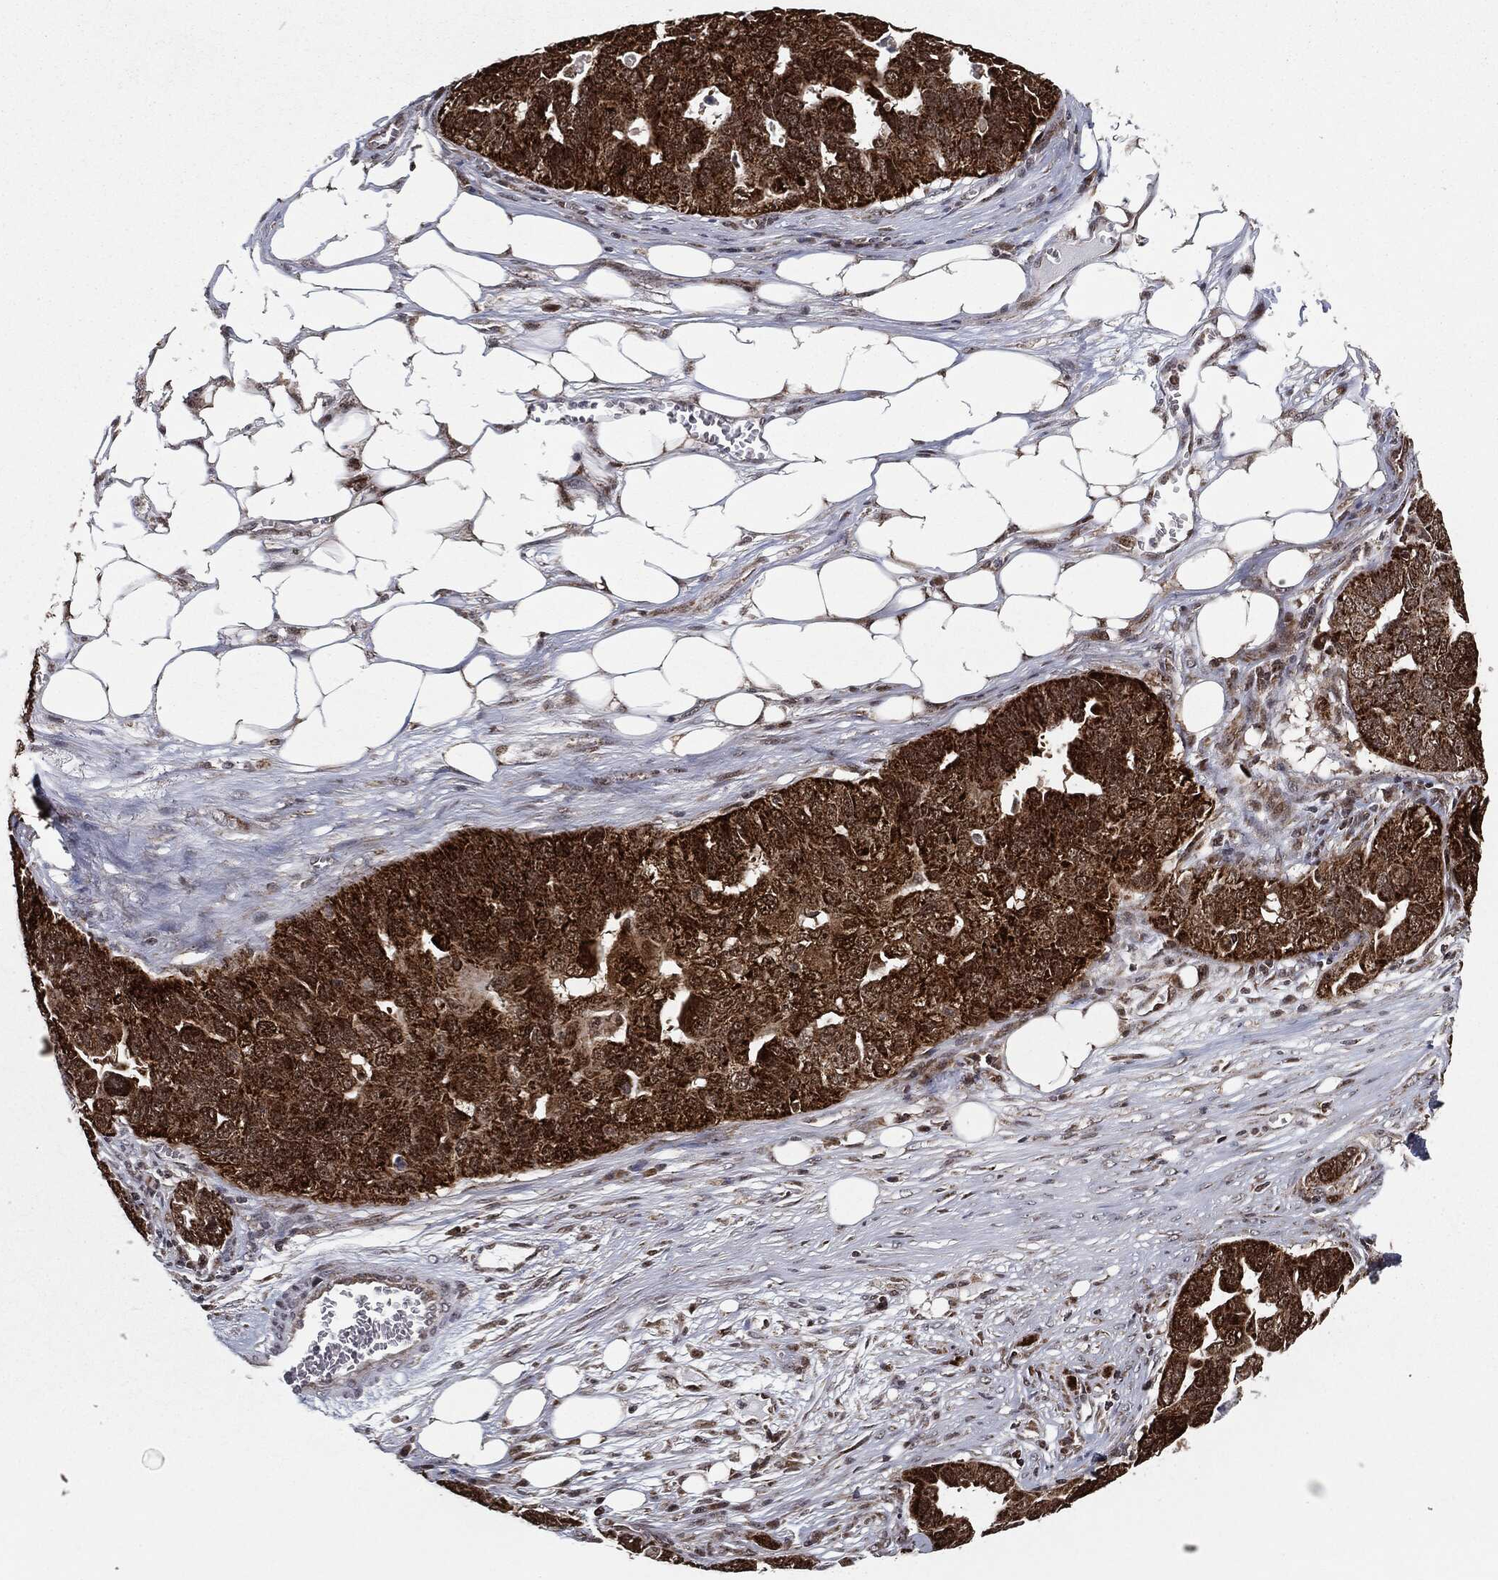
{"staining": {"intensity": "strong", "quantity": ">75%", "location": "cytoplasmic/membranous"}, "tissue": "ovarian cancer", "cell_type": "Tumor cells", "image_type": "cancer", "snomed": [{"axis": "morphology", "description": "Carcinoma, endometroid"}, {"axis": "topography", "description": "Soft tissue"}, {"axis": "topography", "description": "Ovary"}], "caption": "This image reveals immunohistochemistry staining of human ovarian cancer, with high strong cytoplasmic/membranous expression in about >75% of tumor cells.", "gene": "CHCHD2", "patient": {"sex": "female", "age": 52}}